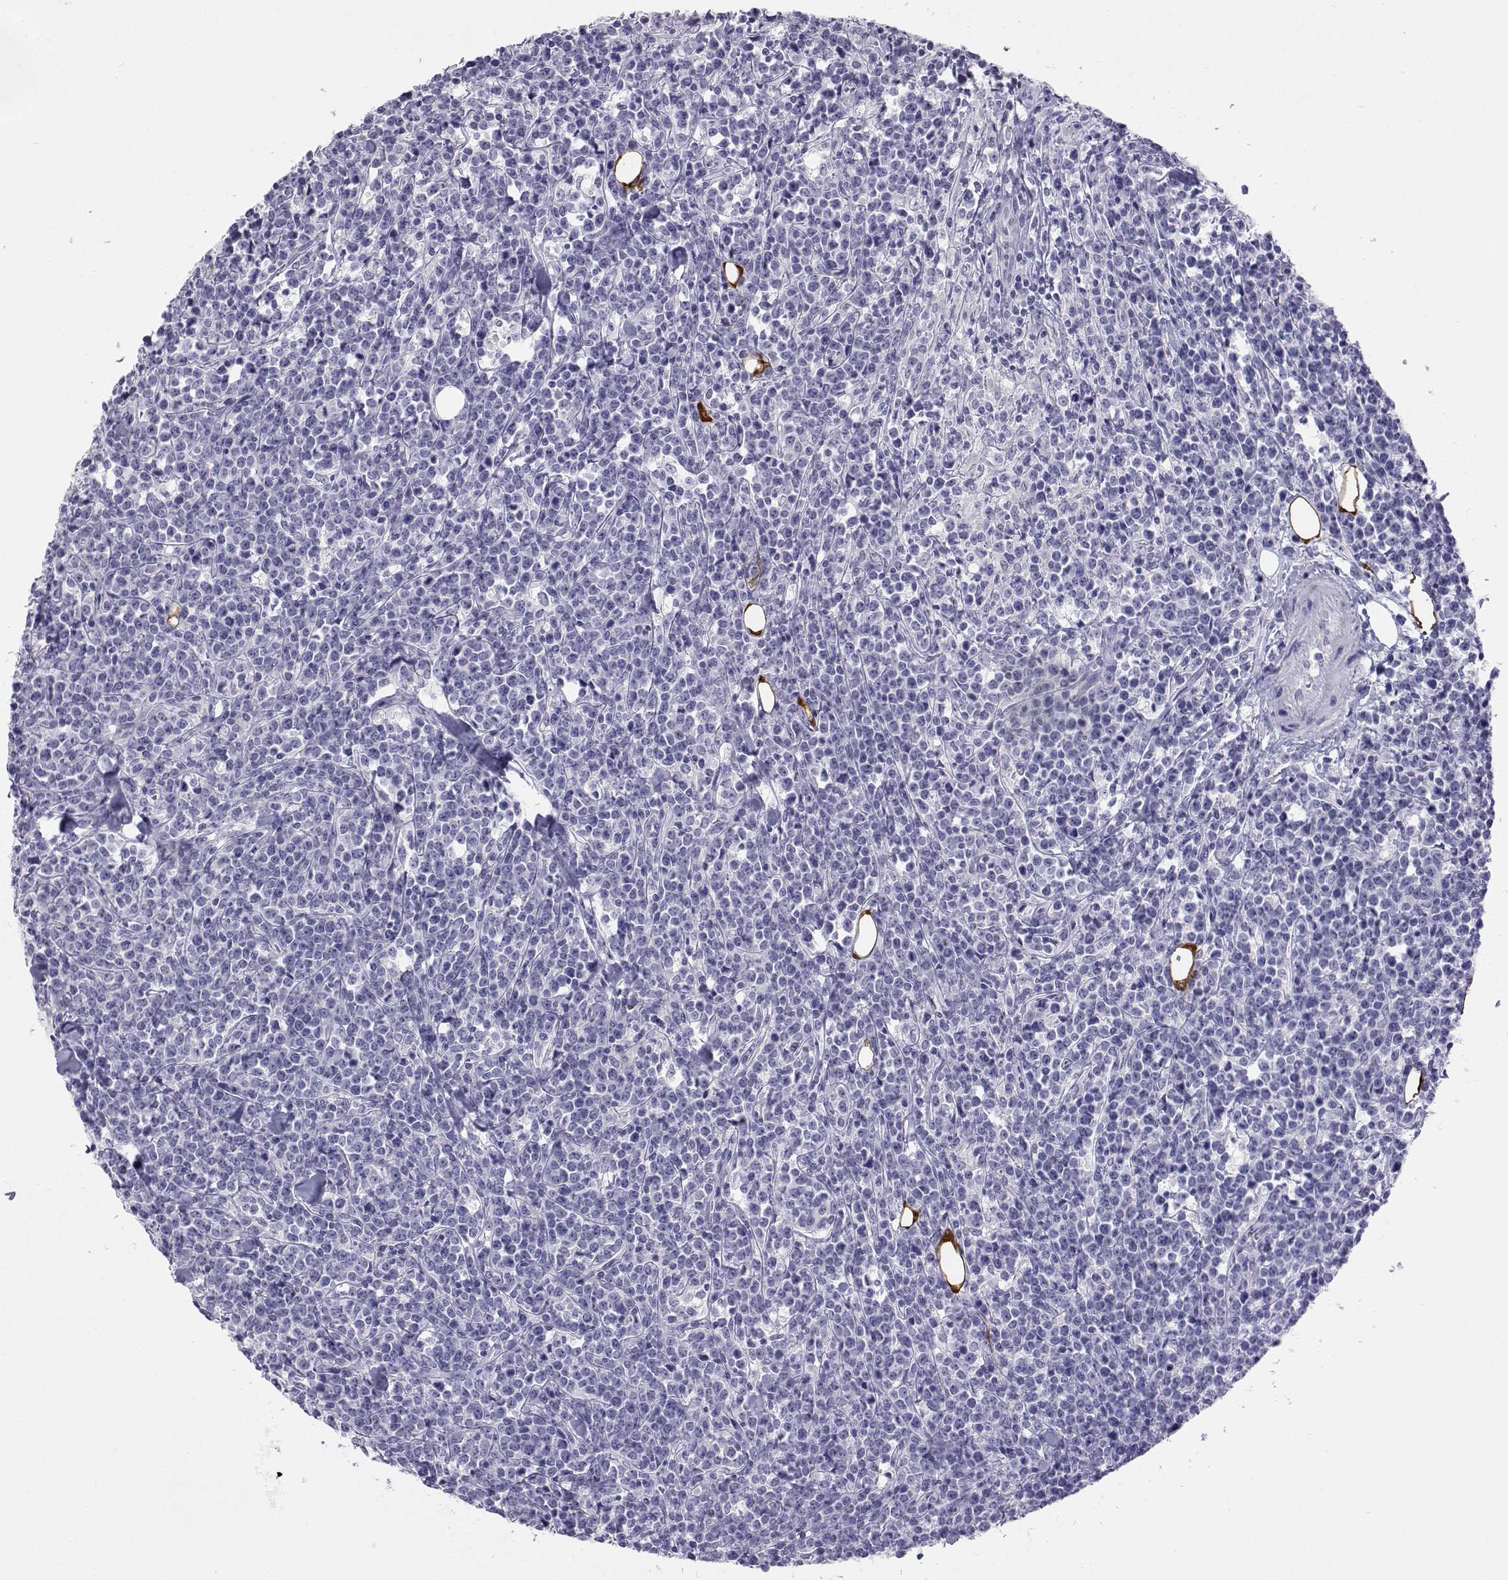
{"staining": {"intensity": "negative", "quantity": "none", "location": "none"}, "tissue": "lymphoma", "cell_type": "Tumor cells", "image_type": "cancer", "snomed": [{"axis": "morphology", "description": "Malignant lymphoma, non-Hodgkin's type, High grade"}, {"axis": "topography", "description": "Small intestine"}], "caption": "DAB immunohistochemical staining of malignant lymphoma, non-Hodgkin's type (high-grade) shows no significant expression in tumor cells. Brightfield microscopy of IHC stained with DAB (brown) and hematoxylin (blue), captured at high magnification.", "gene": "PLIN4", "patient": {"sex": "female", "age": 56}}